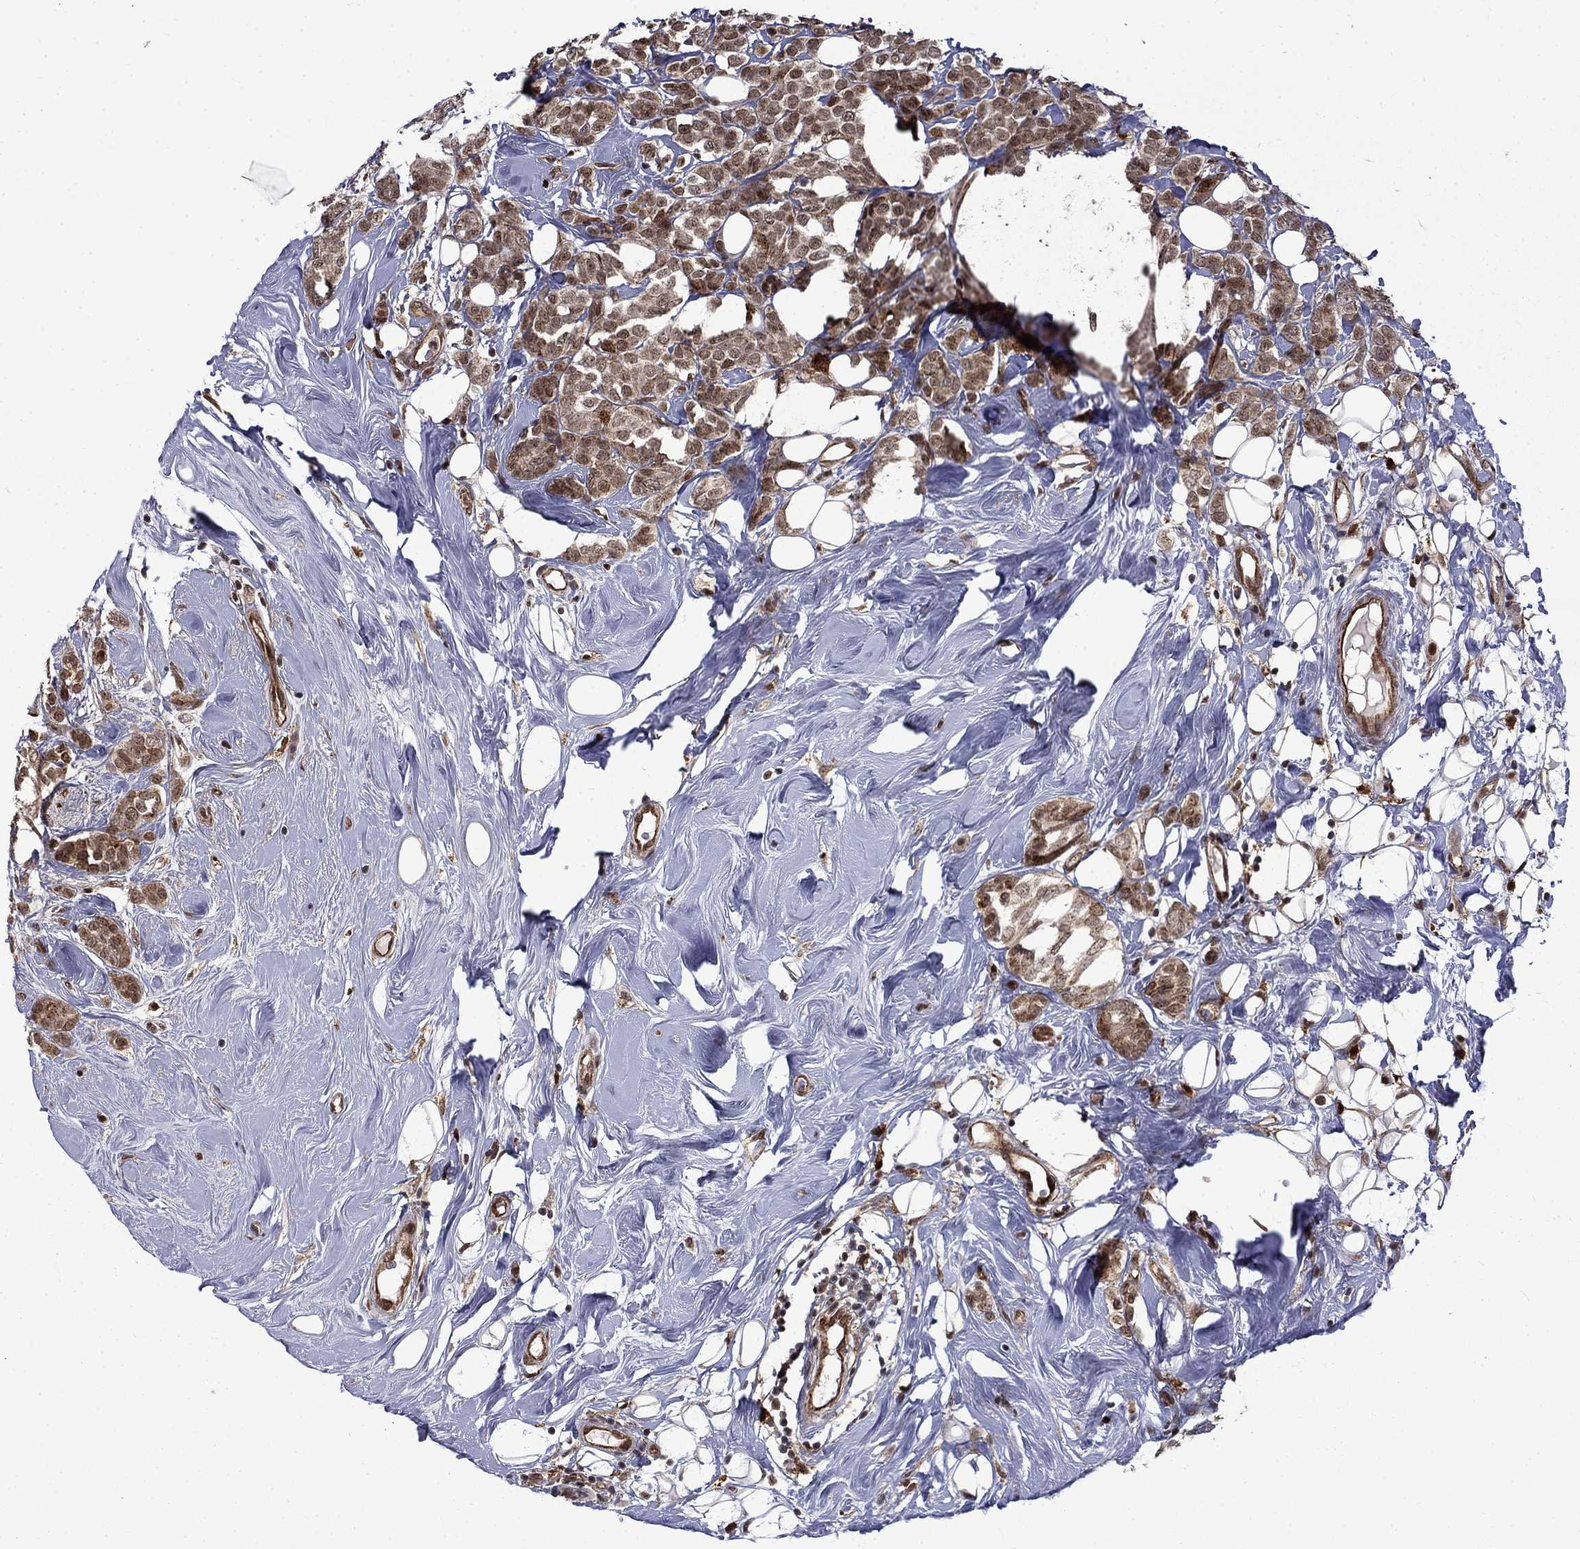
{"staining": {"intensity": "moderate", "quantity": ">75%", "location": "nuclear"}, "tissue": "breast cancer", "cell_type": "Tumor cells", "image_type": "cancer", "snomed": [{"axis": "morphology", "description": "Lobular carcinoma"}, {"axis": "topography", "description": "Breast"}], "caption": "Breast lobular carcinoma stained with immunohistochemistry shows moderate nuclear expression in about >75% of tumor cells. (IHC, brightfield microscopy, high magnification).", "gene": "KPNA3", "patient": {"sex": "female", "age": 49}}